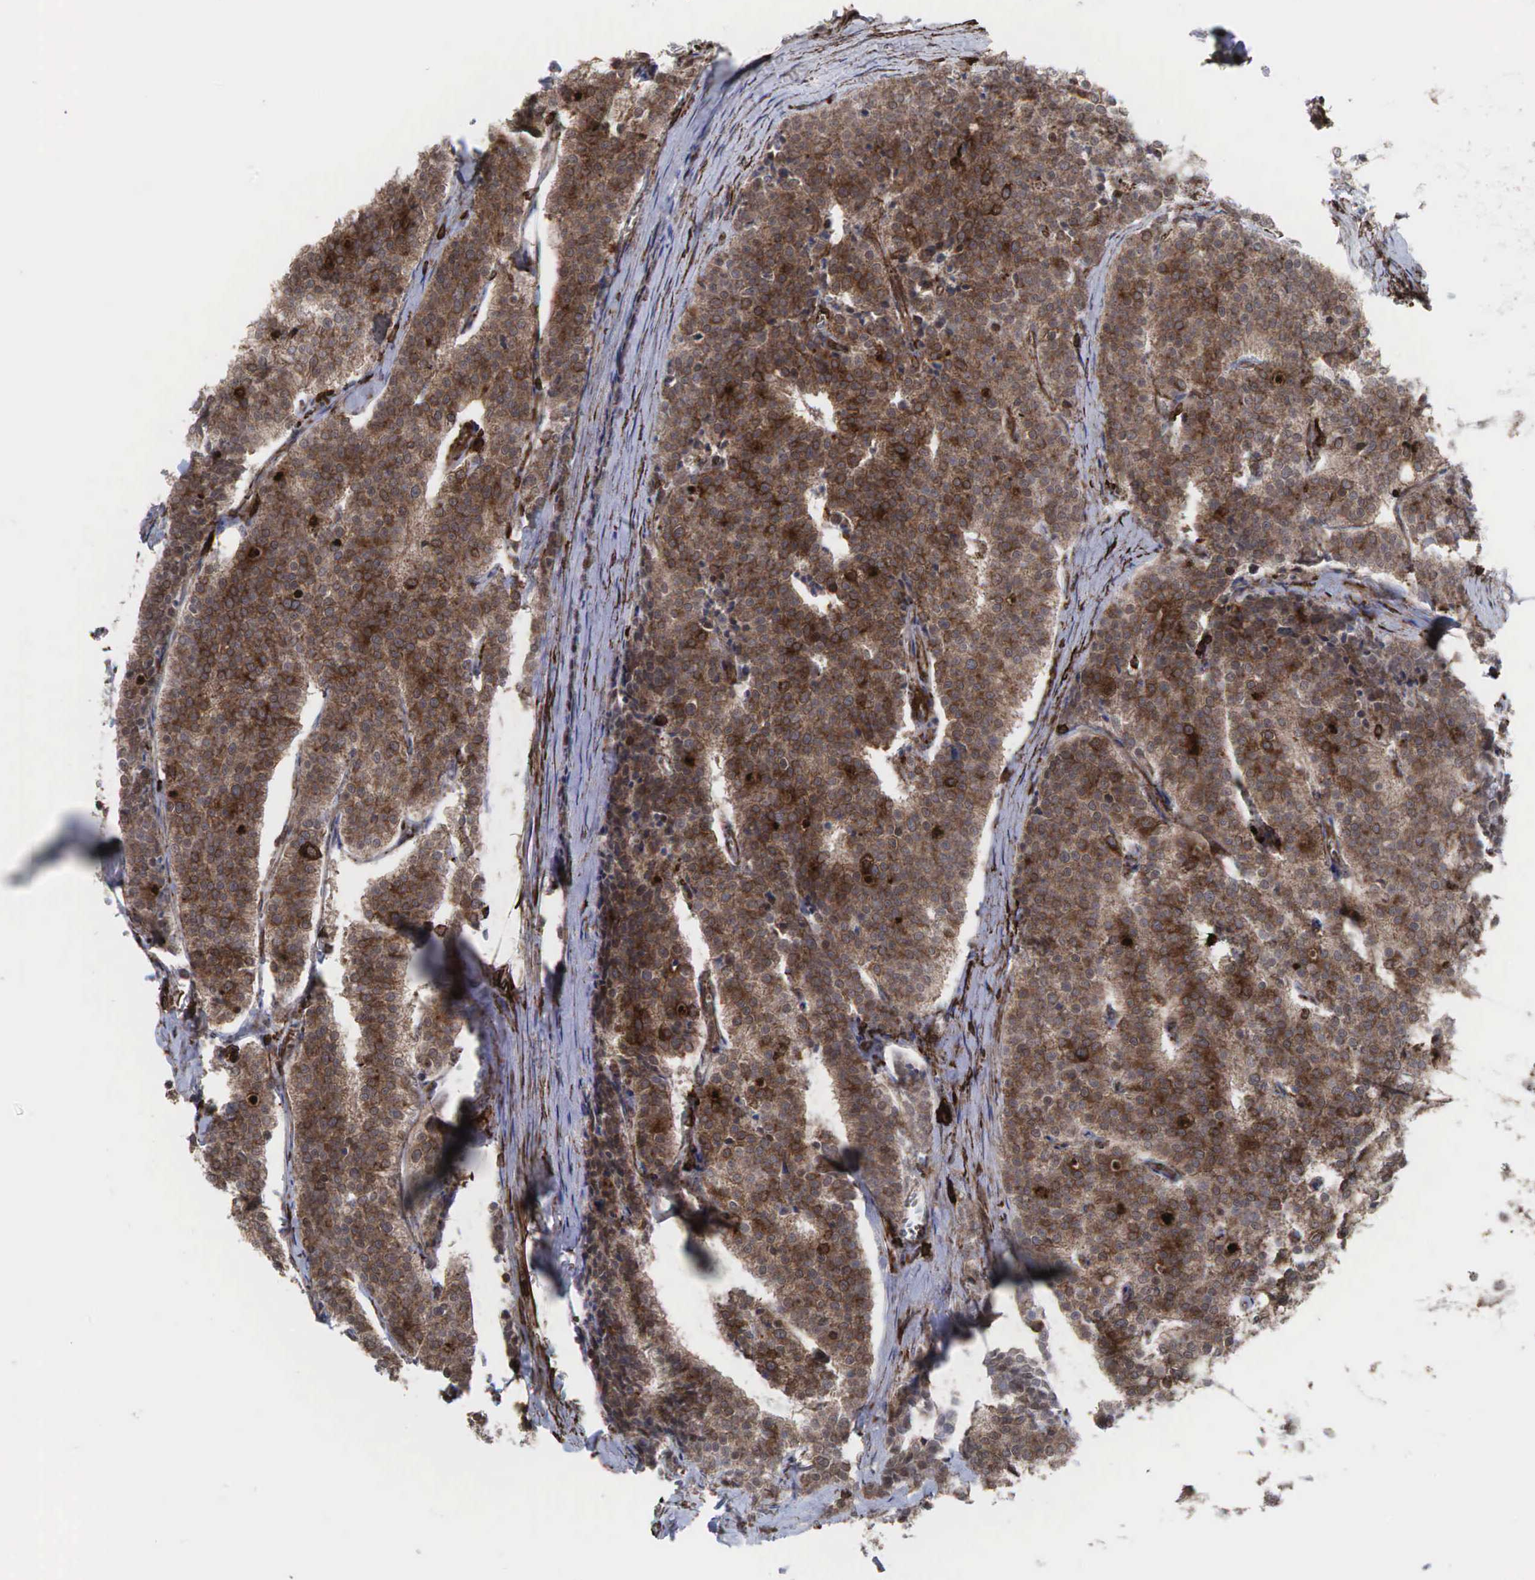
{"staining": {"intensity": "moderate", "quantity": ">75%", "location": "cytoplasmic/membranous,nuclear"}, "tissue": "carcinoid", "cell_type": "Tumor cells", "image_type": "cancer", "snomed": [{"axis": "morphology", "description": "Carcinoid, malignant, NOS"}, {"axis": "topography", "description": "Small intestine"}], "caption": "DAB (3,3'-diaminobenzidine) immunohistochemical staining of human carcinoid (malignant) shows moderate cytoplasmic/membranous and nuclear protein staining in about >75% of tumor cells. The protein is shown in brown color, while the nuclei are stained blue.", "gene": "GPRASP1", "patient": {"sex": "male", "age": 63}}